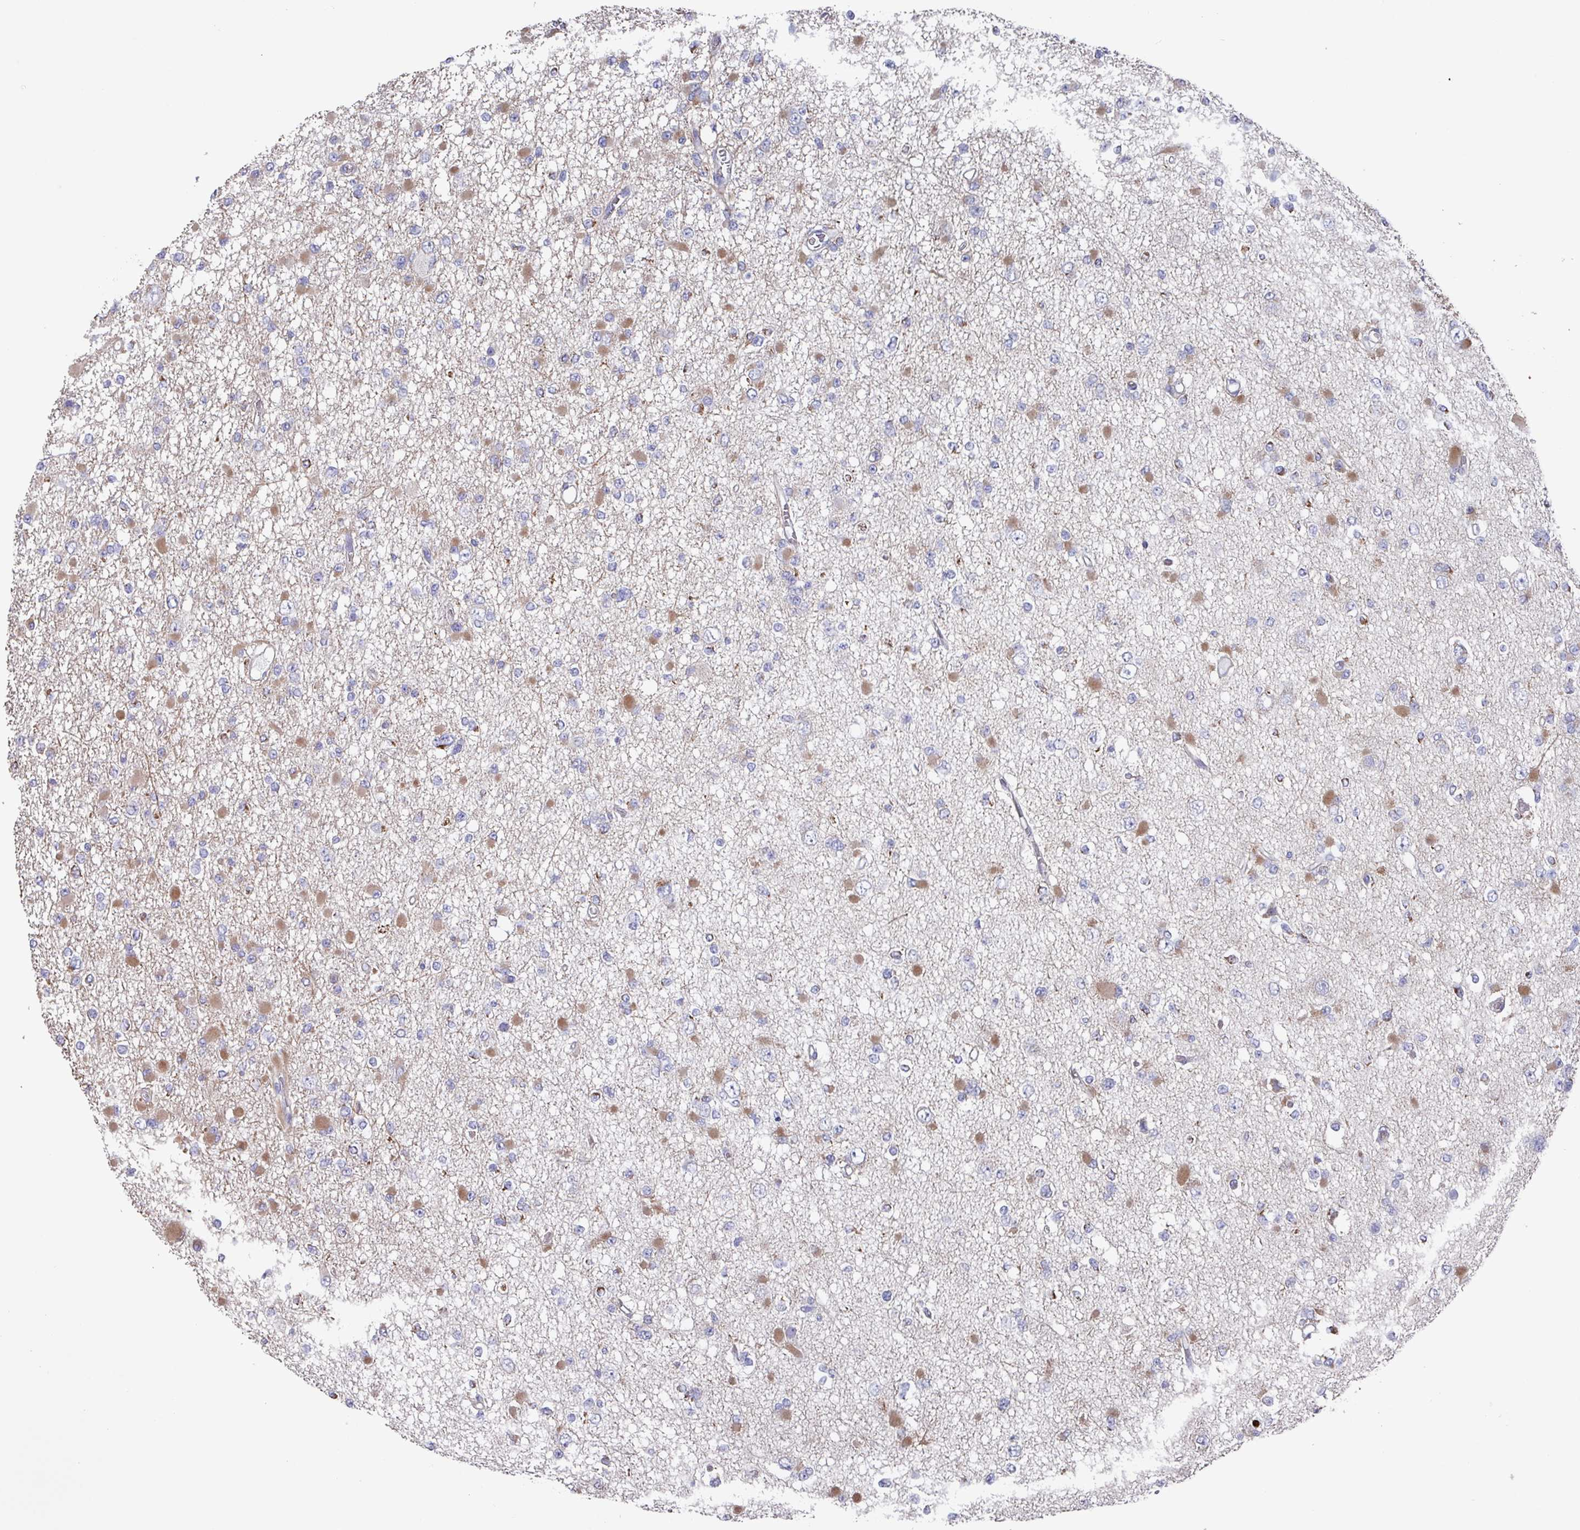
{"staining": {"intensity": "moderate", "quantity": "25%-75%", "location": "cytoplasmic/membranous"}, "tissue": "glioma", "cell_type": "Tumor cells", "image_type": "cancer", "snomed": [{"axis": "morphology", "description": "Glioma, malignant, Low grade"}, {"axis": "topography", "description": "Brain"}], "caption": "This is a photomicrograph of immunohistochemistry staining of glioma, which shows moderate expression in the cytoplasmic/membranous of tumor cells.", "gene": "UQCC2", "patient": {"sex": "female", "age": 22}}